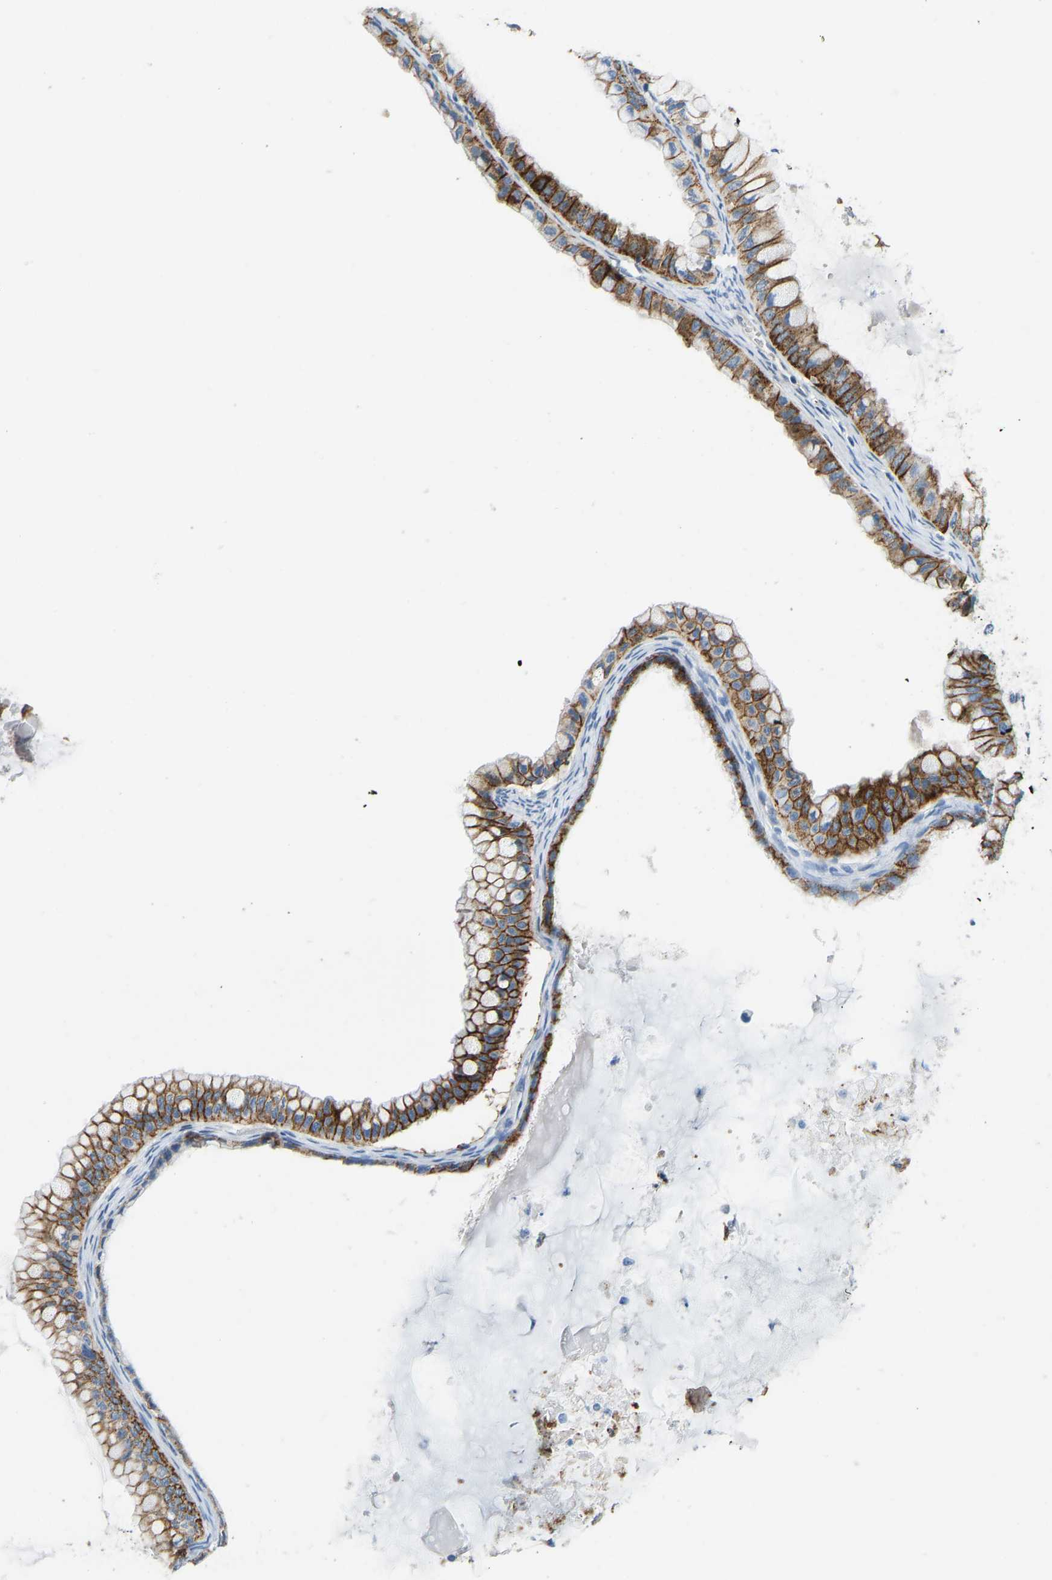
{"staining": {"intensity": "strong", "quantity": ">75%", "location": "cytoplasmic/membranous"}, "tissue": "ovarian cancer", "cell_type": "Tumor cells", "image_type": "cancer", "snomed": [{"axis": "morphology", "description": "Cystadenocarcinoma, mucinous, NOS"}, {"axis": "topography", "description": "Ovary"}], "caption": "This micrograph shows immunohistochemistry (IHC) staining of ovarian cancer, with high strong cytoplasmic/membranous positivity in about >75% of tumor cells.", "gene": "ATP1A1", "patient": {"sex": "female", "age": 80}}